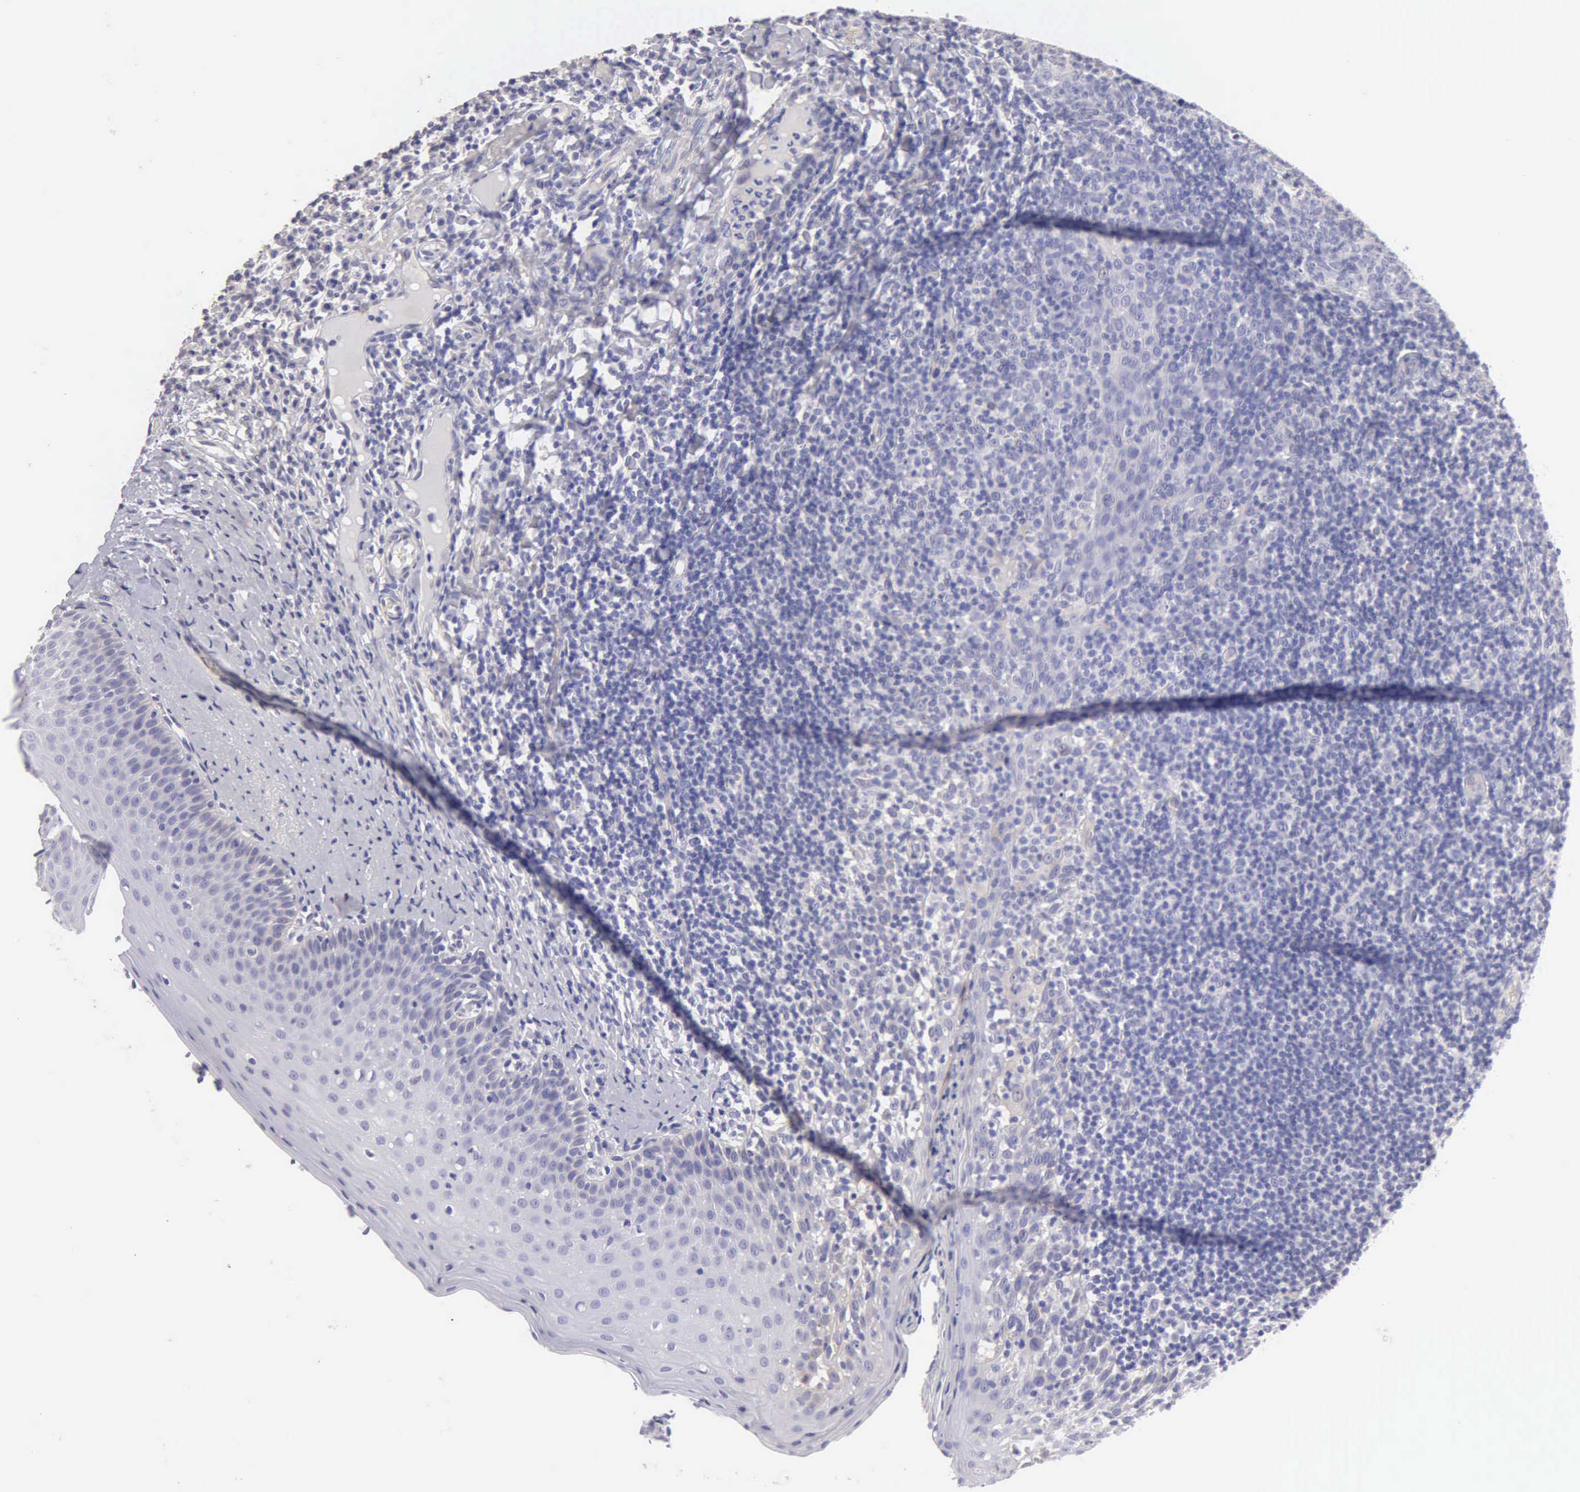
{"staining": {"intensity": "negative", "quantity": "none", "location": "none"}, "tissue": "tonsil", "cell_type": "Germinal center cells", "image_type": "normal", "snomed": [{"axis": "morphology", "description": "Normal tissue, NOS"}, {"axis": "topography", "description": "Tonsil"}], "caption": "This is an immunohistochemistry (IHC) photomicrograph of benign tonsil. There is no staining in germinal center cells.", "gene": "APP", "patient": {"sex": "male", "age": 6}}